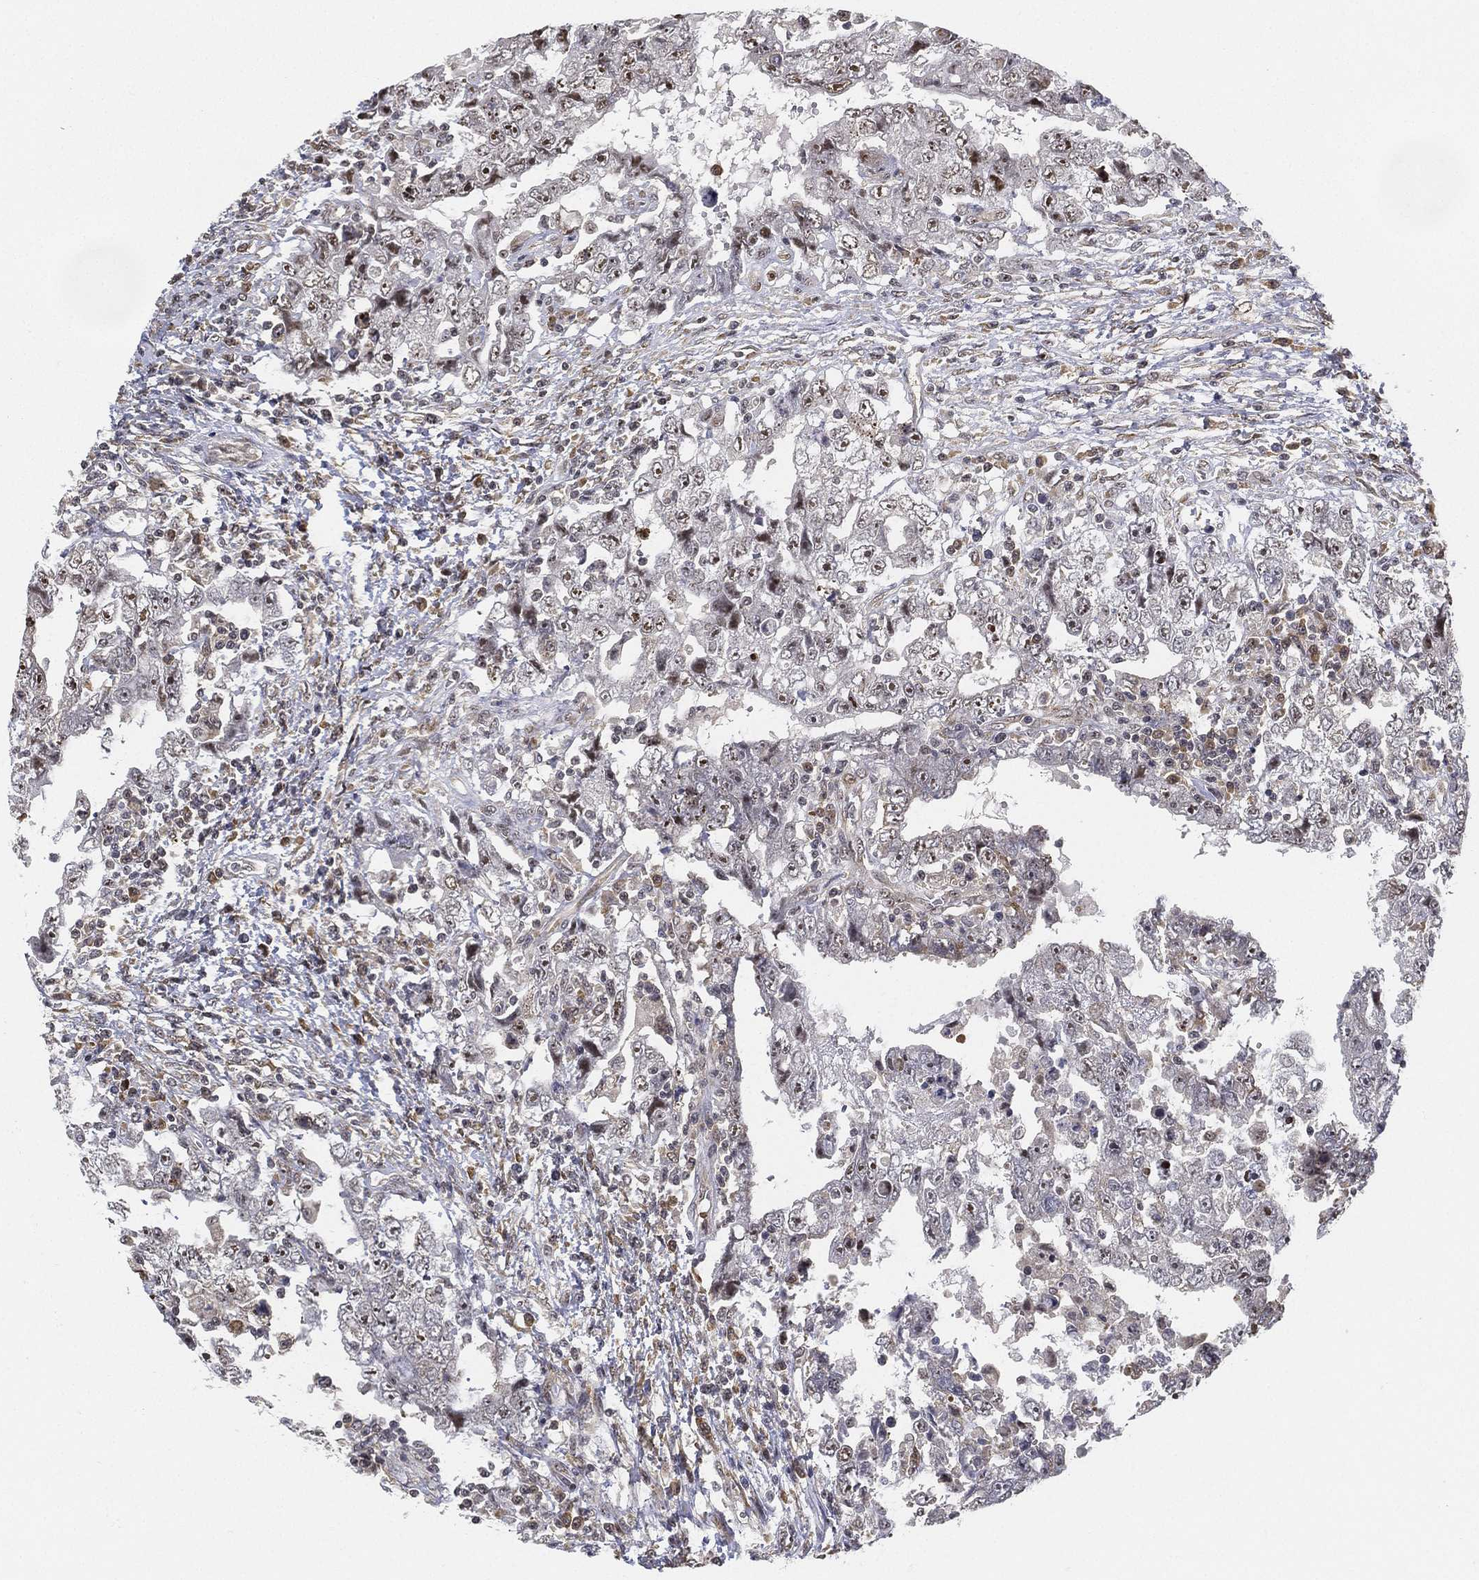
{"staining": {"intensity": "moderate", "quantity": "<25%", "location": "nuclear"}, "tissue": "testis cancer", "cell_type": "Tumor cells", "image_type": "cancer", "snomed": [{"axis": "morphology", "description": "Carcinoma, Embryonal, NOS"}, {"axis": "topography", "description": "Testis"}], "caption": "Testis cancer (embryonal carcinoma) tissue reveals moderate nuclear staining in approximately <25% of tumor cells, visualized by immunohistochemistry.", "gene": "PPP1R16B", "patient": {"sex": "male", "age": 26}}